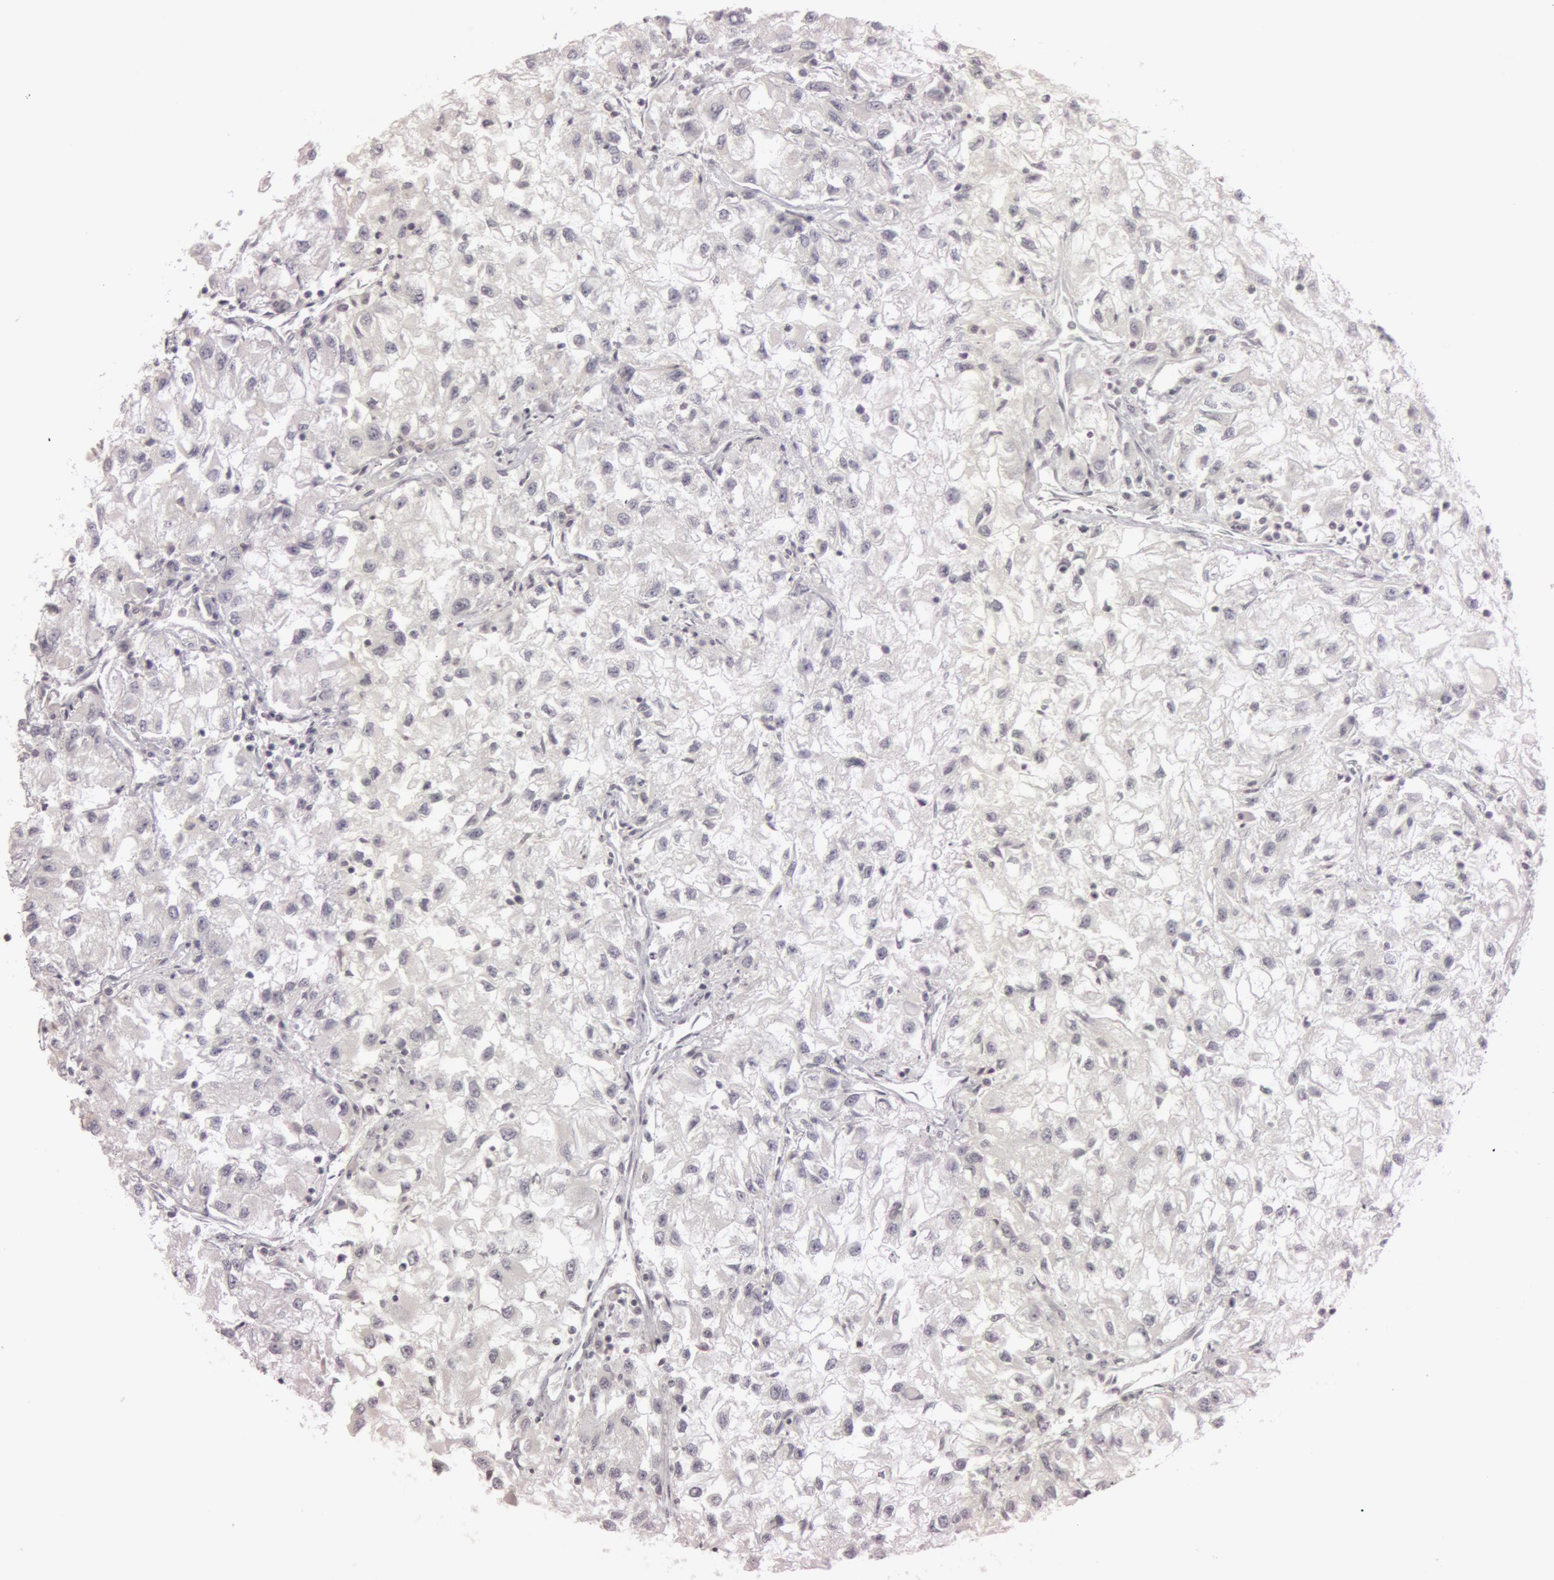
{"staining": {"intensity": "negative", "quantity": "none", "location": "none"}, "tissue": "renal cancer", "cell_type": "Tumor cells", "image_type": "cancer", "snomed": [{"axis": "morphology", "description": "Adenocarcinoma, NOS"}, {"axis": "topography", "description": "Kidney"}], "caption": "Immunohistochemical staining of renal cancer (adenocarcinoma) demonstrates no significant expression in tumor cells.", "gene": "RALGAPA1", "patient": {"sex": "male", "age": 59}}